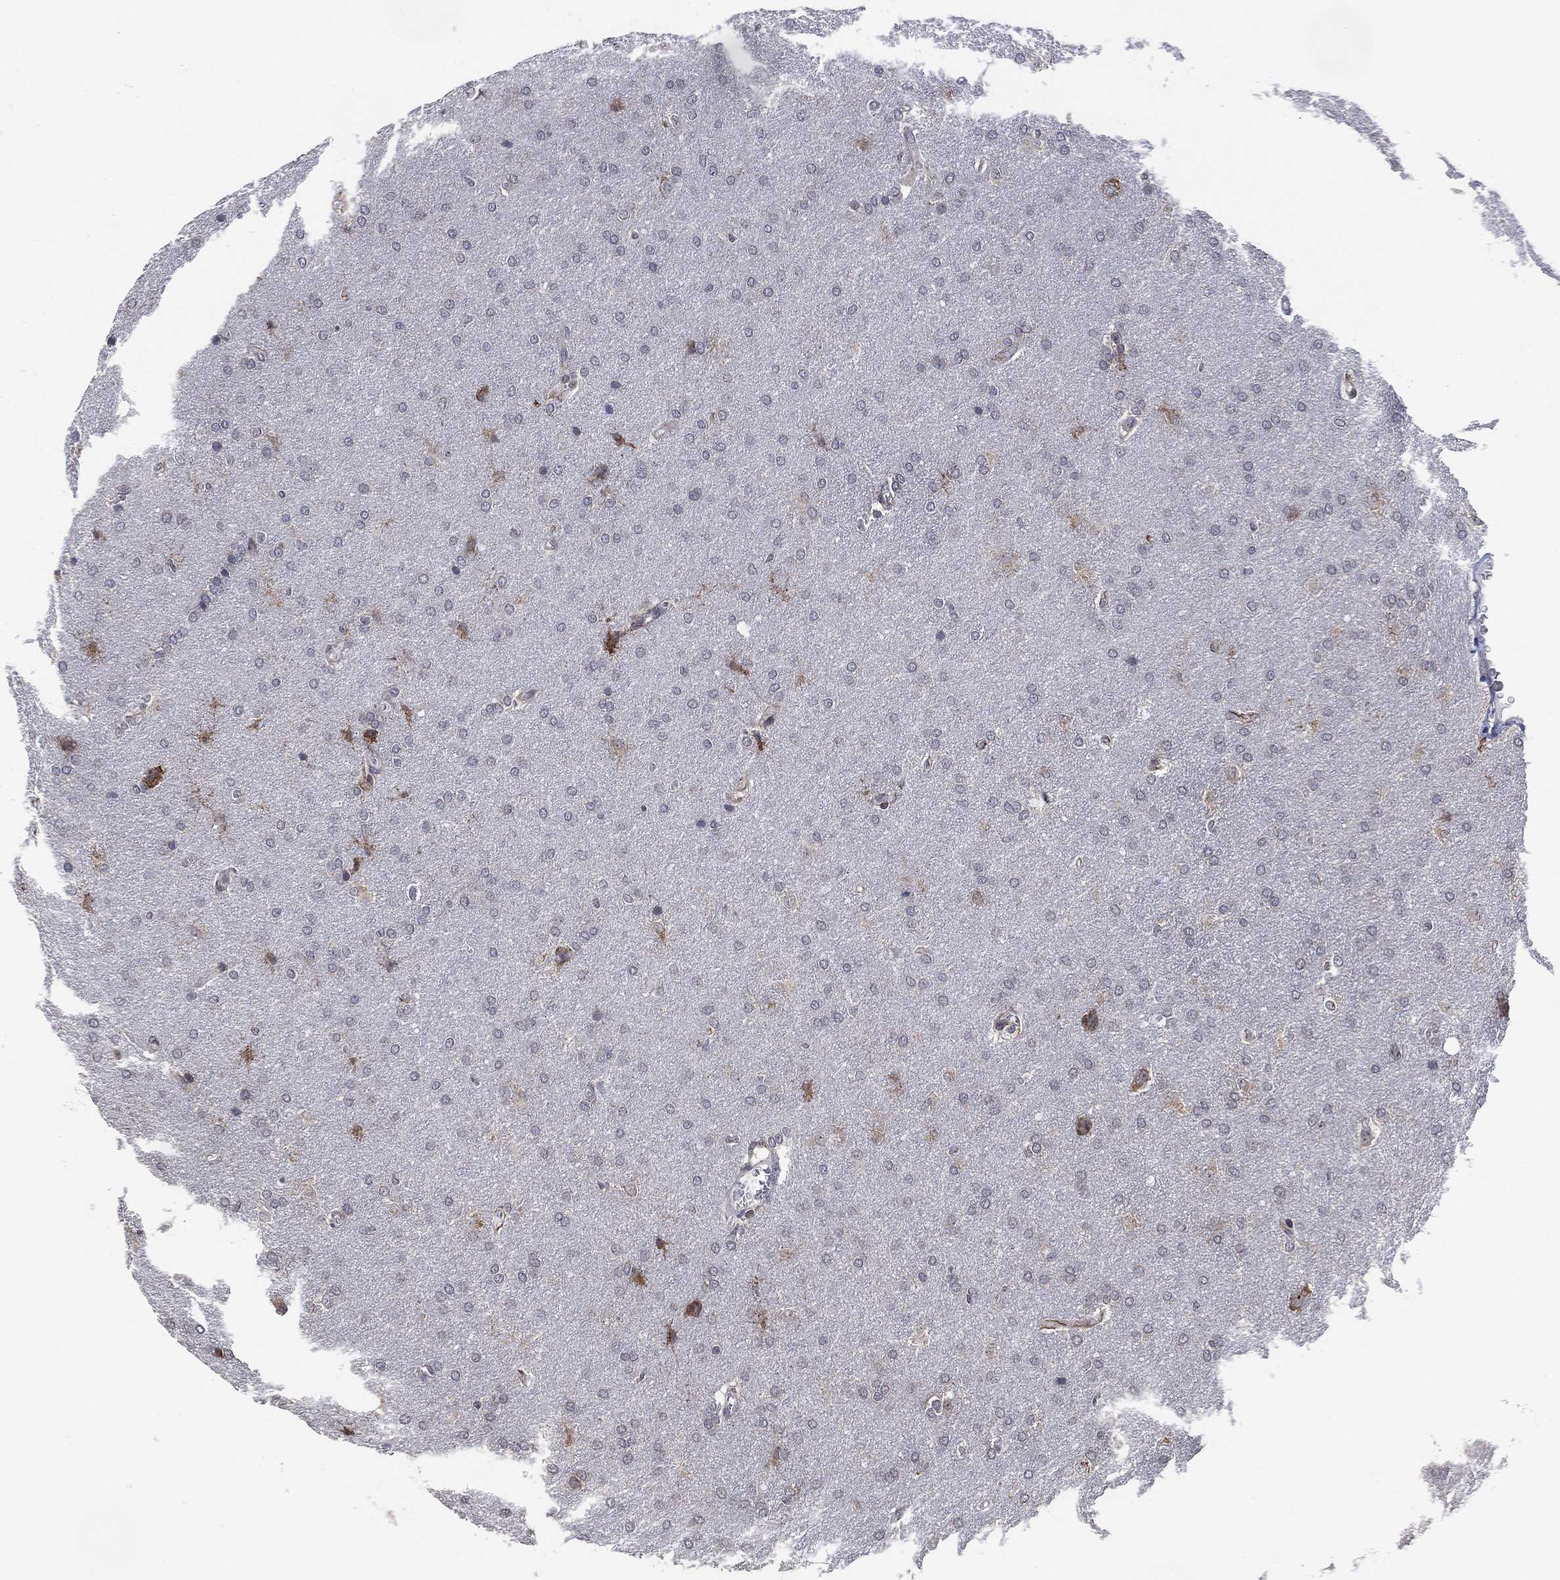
{"staining": {"intensity": "negative", "quantity": "none", "location": "none"}, "tissue": "glioma", "cell_type": "Tumor cells", "image_type": "cancer", "snomed": [{"axis": "morphology", "description": "Glioma, malignant, Low grade"}, {"axis": "topography", "description": "Brain"}], "caption": "The histopathology image demonstrates no staining of tumor cells in malignant glioma (low-grade).", "gene": "FAM104A", "patient": {"sex": "female", "age": 32}}